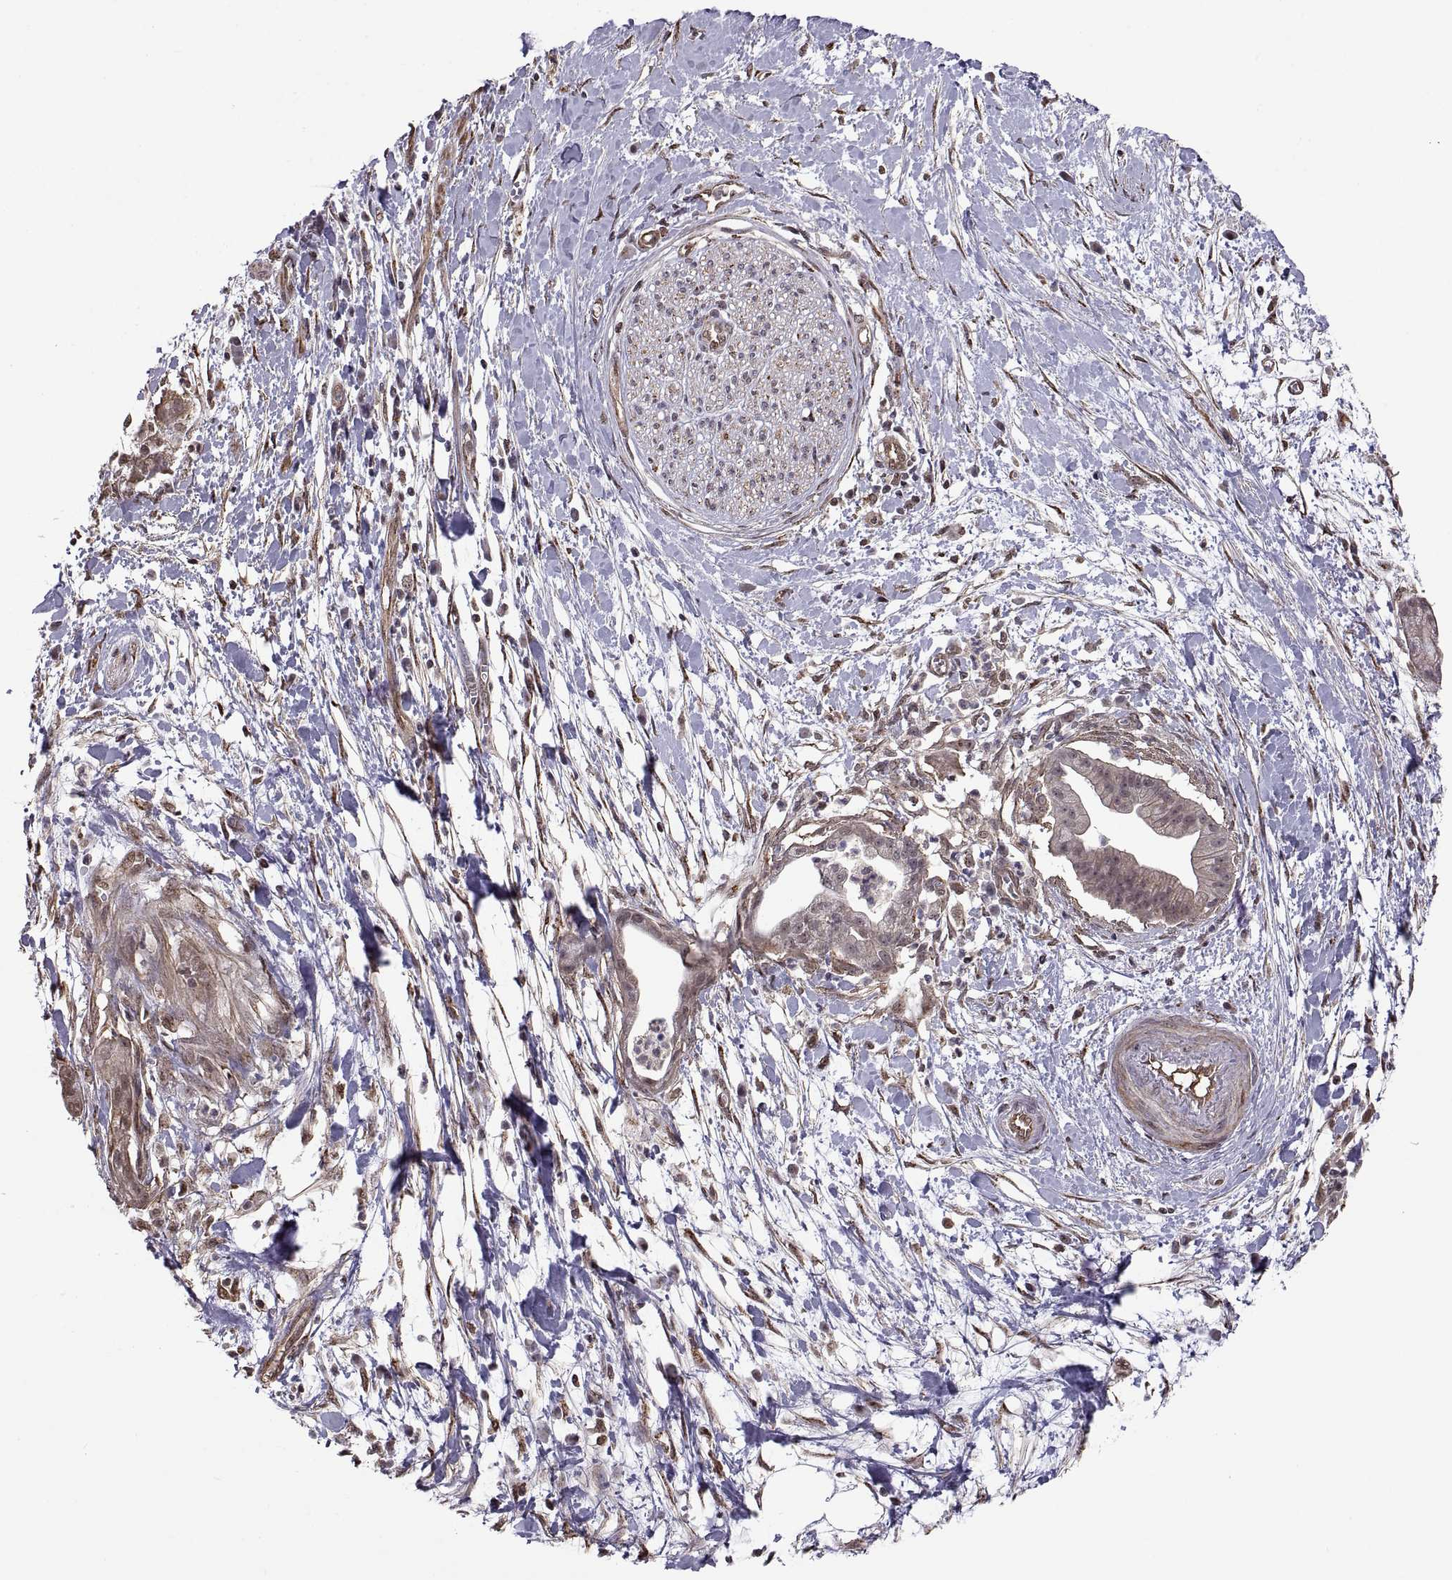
{"staining": {"intensity": "negative", "quantity": "none", "location": "none"}, "tissue": "pancreatic cancer", "cell_type": "Tumor cells", "image_type": "cancer", "snomed": [{"axis": "morphology", "description": "Normal tissue, NOS"}, {"axis": "morphology", "description": "Adenocarcinoma, NOS"}, {"axis": "topography", "description": "Lymph node"}, {"axis": "topography", "description": "Pancreas"}], "caption": "High power microscopy image of an immunohistochemistry (IHC) photomicrograph of adenocarcinoma (pancreatic), revealing no significant expression in tumor cells.", "gene": "ARRB1", "patient": {"sex": "female", "age": 58}}